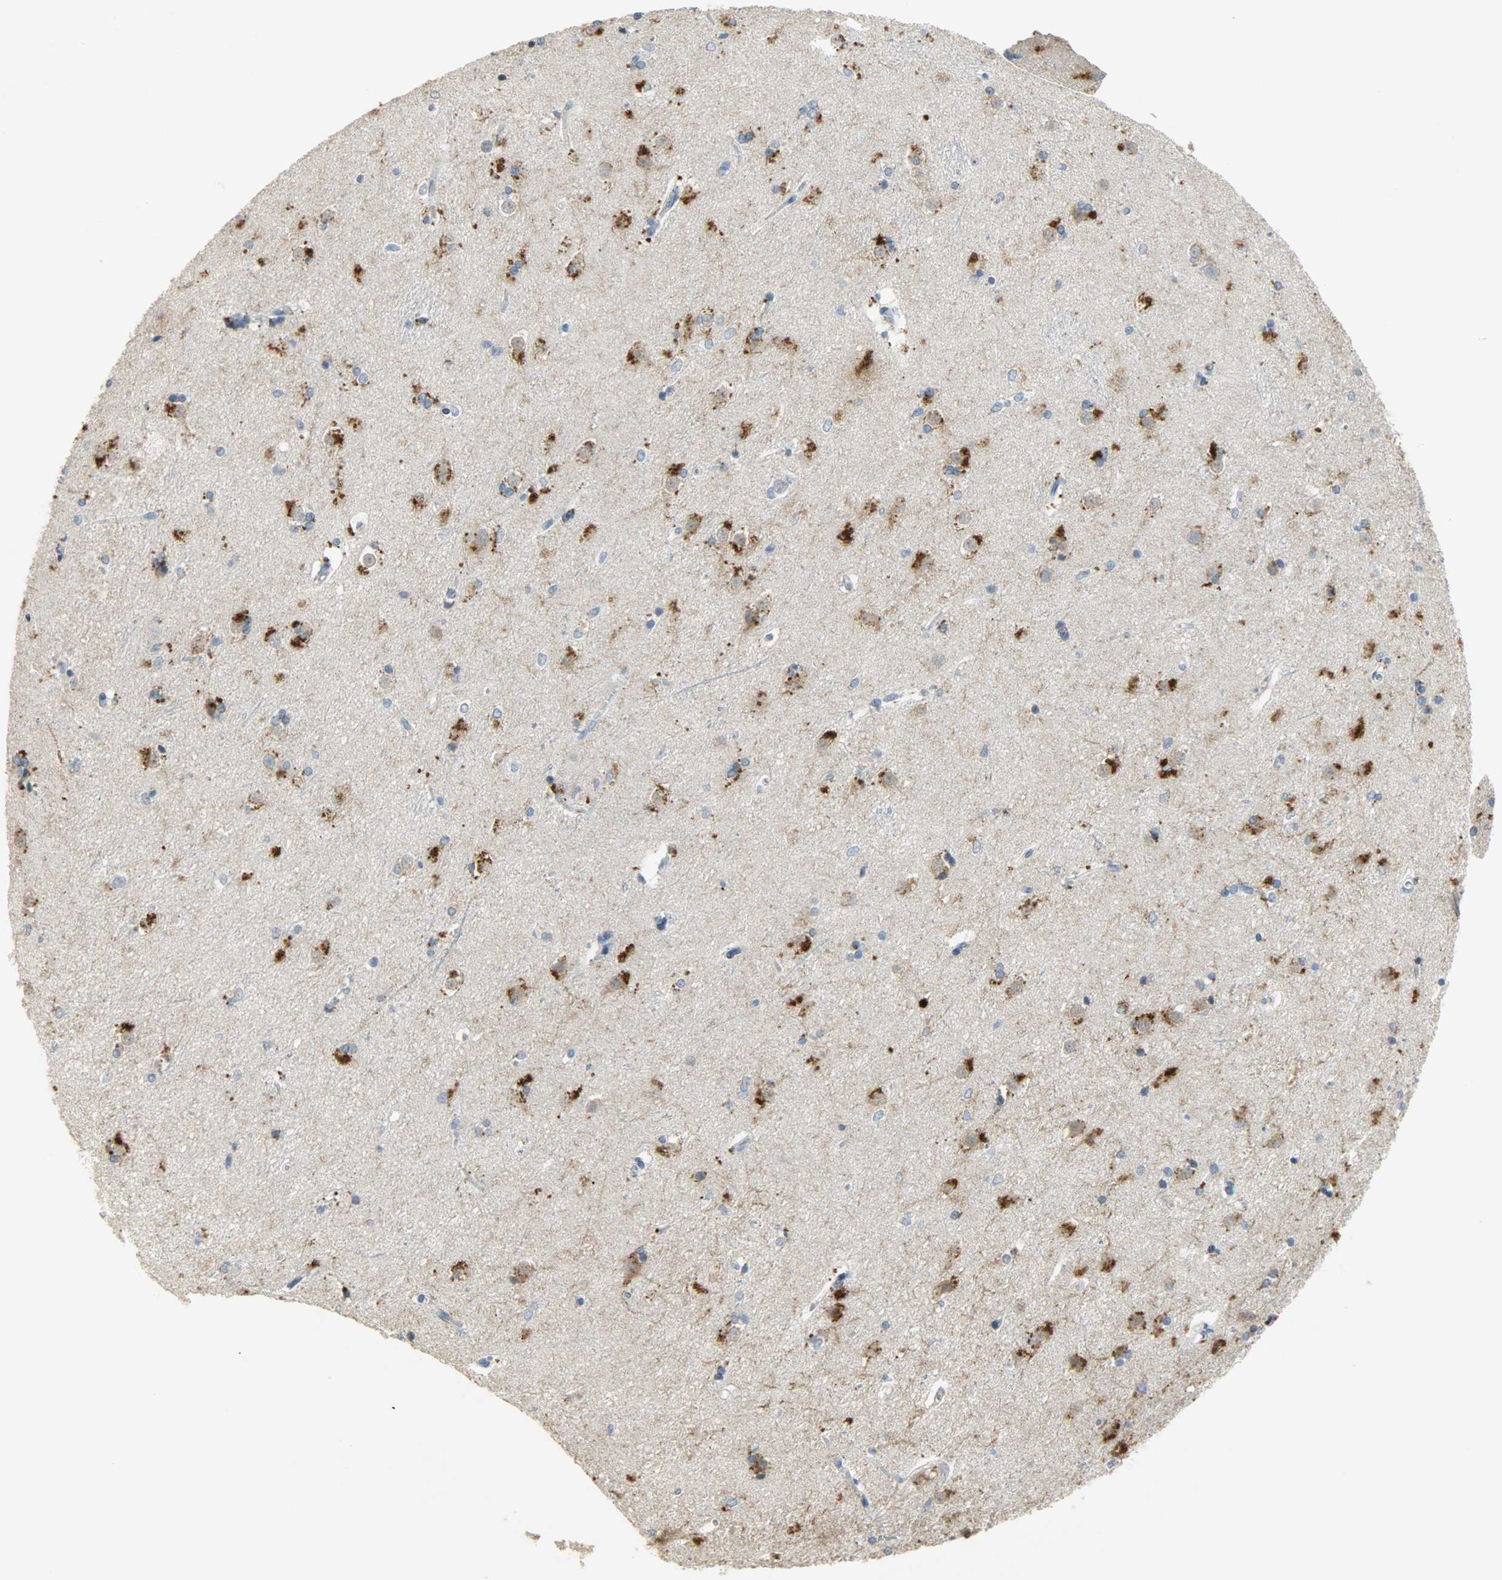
{"staining": {"intensity": "strong", "quantity": "25%-75%", "location": "cytoplasmic/membranous"}, "tissue": "caudate", "cell_type": "Glial cells", "image_type": "normal", "snomed": [{"axis": "morphology", "description": "Normal tissue, NOS"}, {"axis": "topography", "description": "Lateral ventricle wall"}], "caption": "Benign caudate was stained to show a protein in brown. There is high levels of strong cytoplasmic/membranous positivity in about 25%-75% of glial cells. The staining was performed using DAB (3,3'-diaminobenzidine), with brown indicating positive protein expression. Nuclei are stained blue with hematoxylin.", "gene": "DNAJB6", "patient": {"sex": "female", "age": 19}}